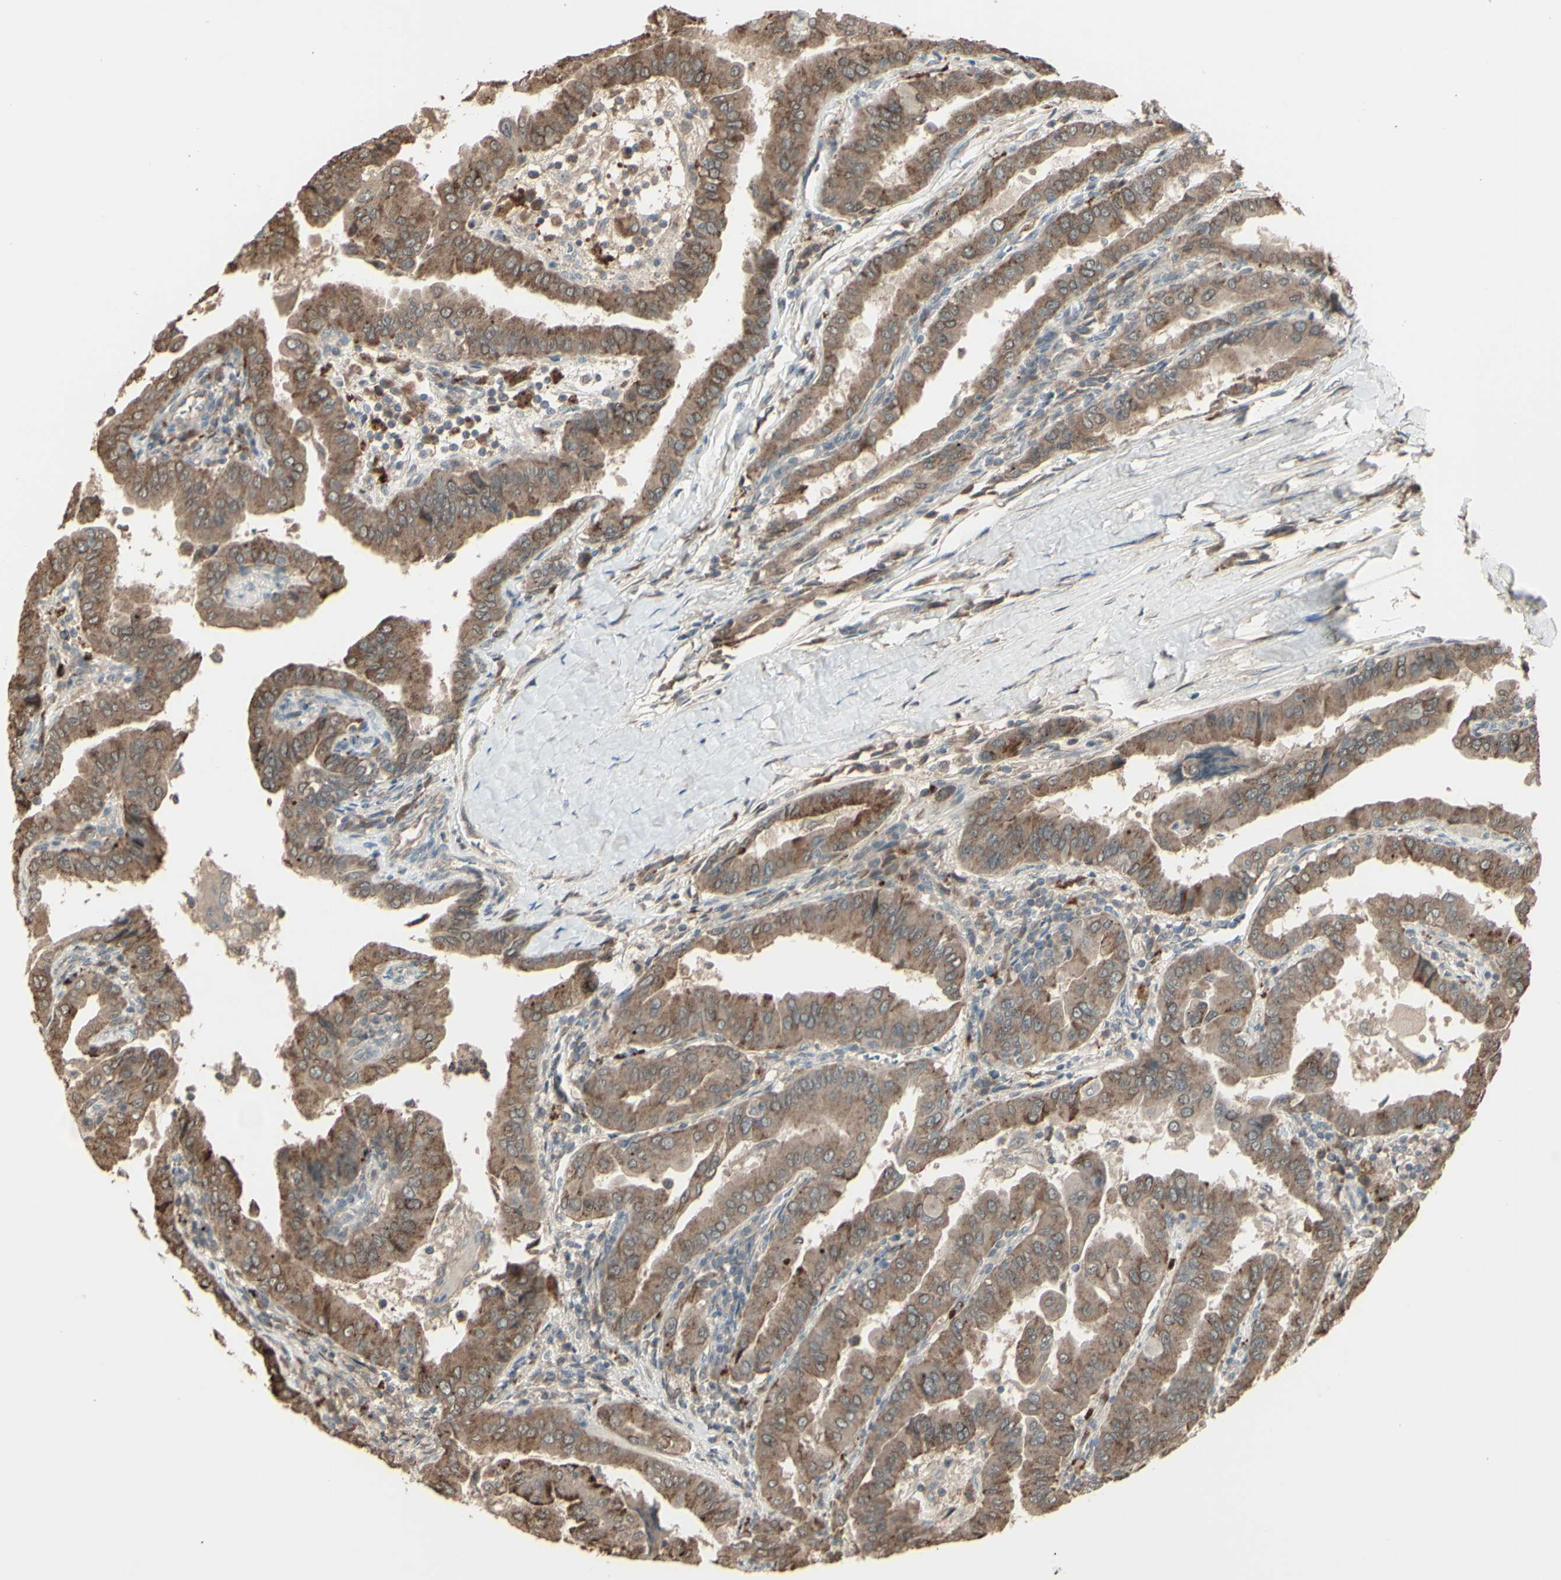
{"staining": {"intensity": "moderate", "quantity": ">75%", "location": "cytoplasmic/membranous"}, "tissue": "thyroid cancer", "cell_type": "Tumor cells", "image_type": "cancer", "snomed": [{"axis": "morphology", "description": "Papillary adenocarcinoma, NOS"}, {"axis": "topography", "description": "Thyroid gland"}], "caption": "Immunohistochemical staining of human papillary adenocarcinoma (thyroid) demonstrates medium levels of moderate cytoplasmic/membranous protein positivity in approximately >75% of tumor cells.", "gene": "GNAS", "patient": {"sex": "male", "age": 33}}